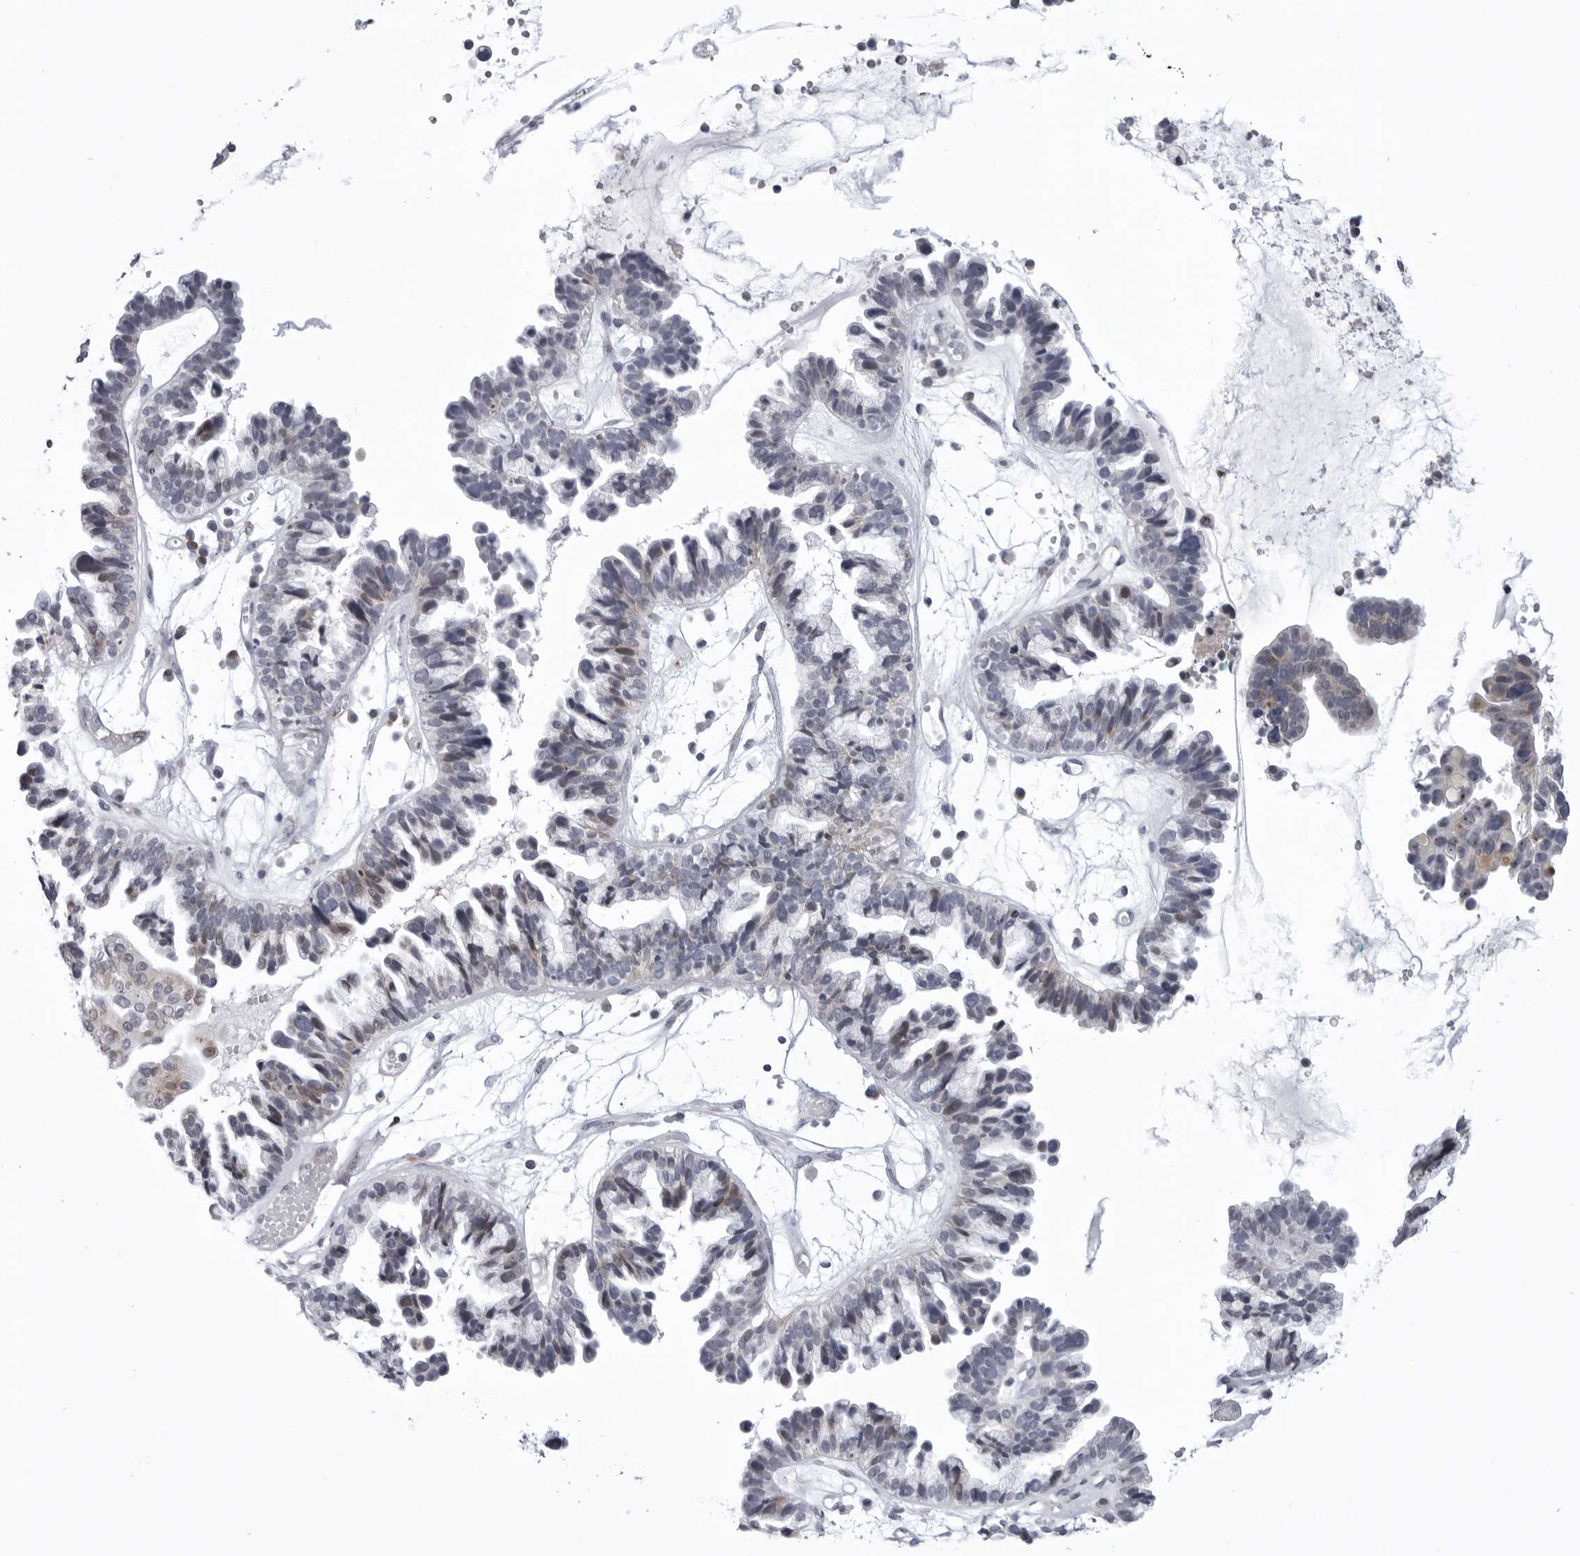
{"staining": {"intensity": "negative", "quantity": "none", "location": "none"}, "tissue": "ovarian cancer", "cell_type": "Tumor cells", "image_type": "cancer", "snomed": [{"axis": "morphology", "description": "Cystadenocarcinoma, serous, NOS"}, {"axis": "topography", "description": "Ovary"}], "caption": "This is an immunohistochemistry image of human ovarian cancer. There is no staining in tumor cells.", "gene": "CDK20", "patient": {"sex": "female", "age": 56}}